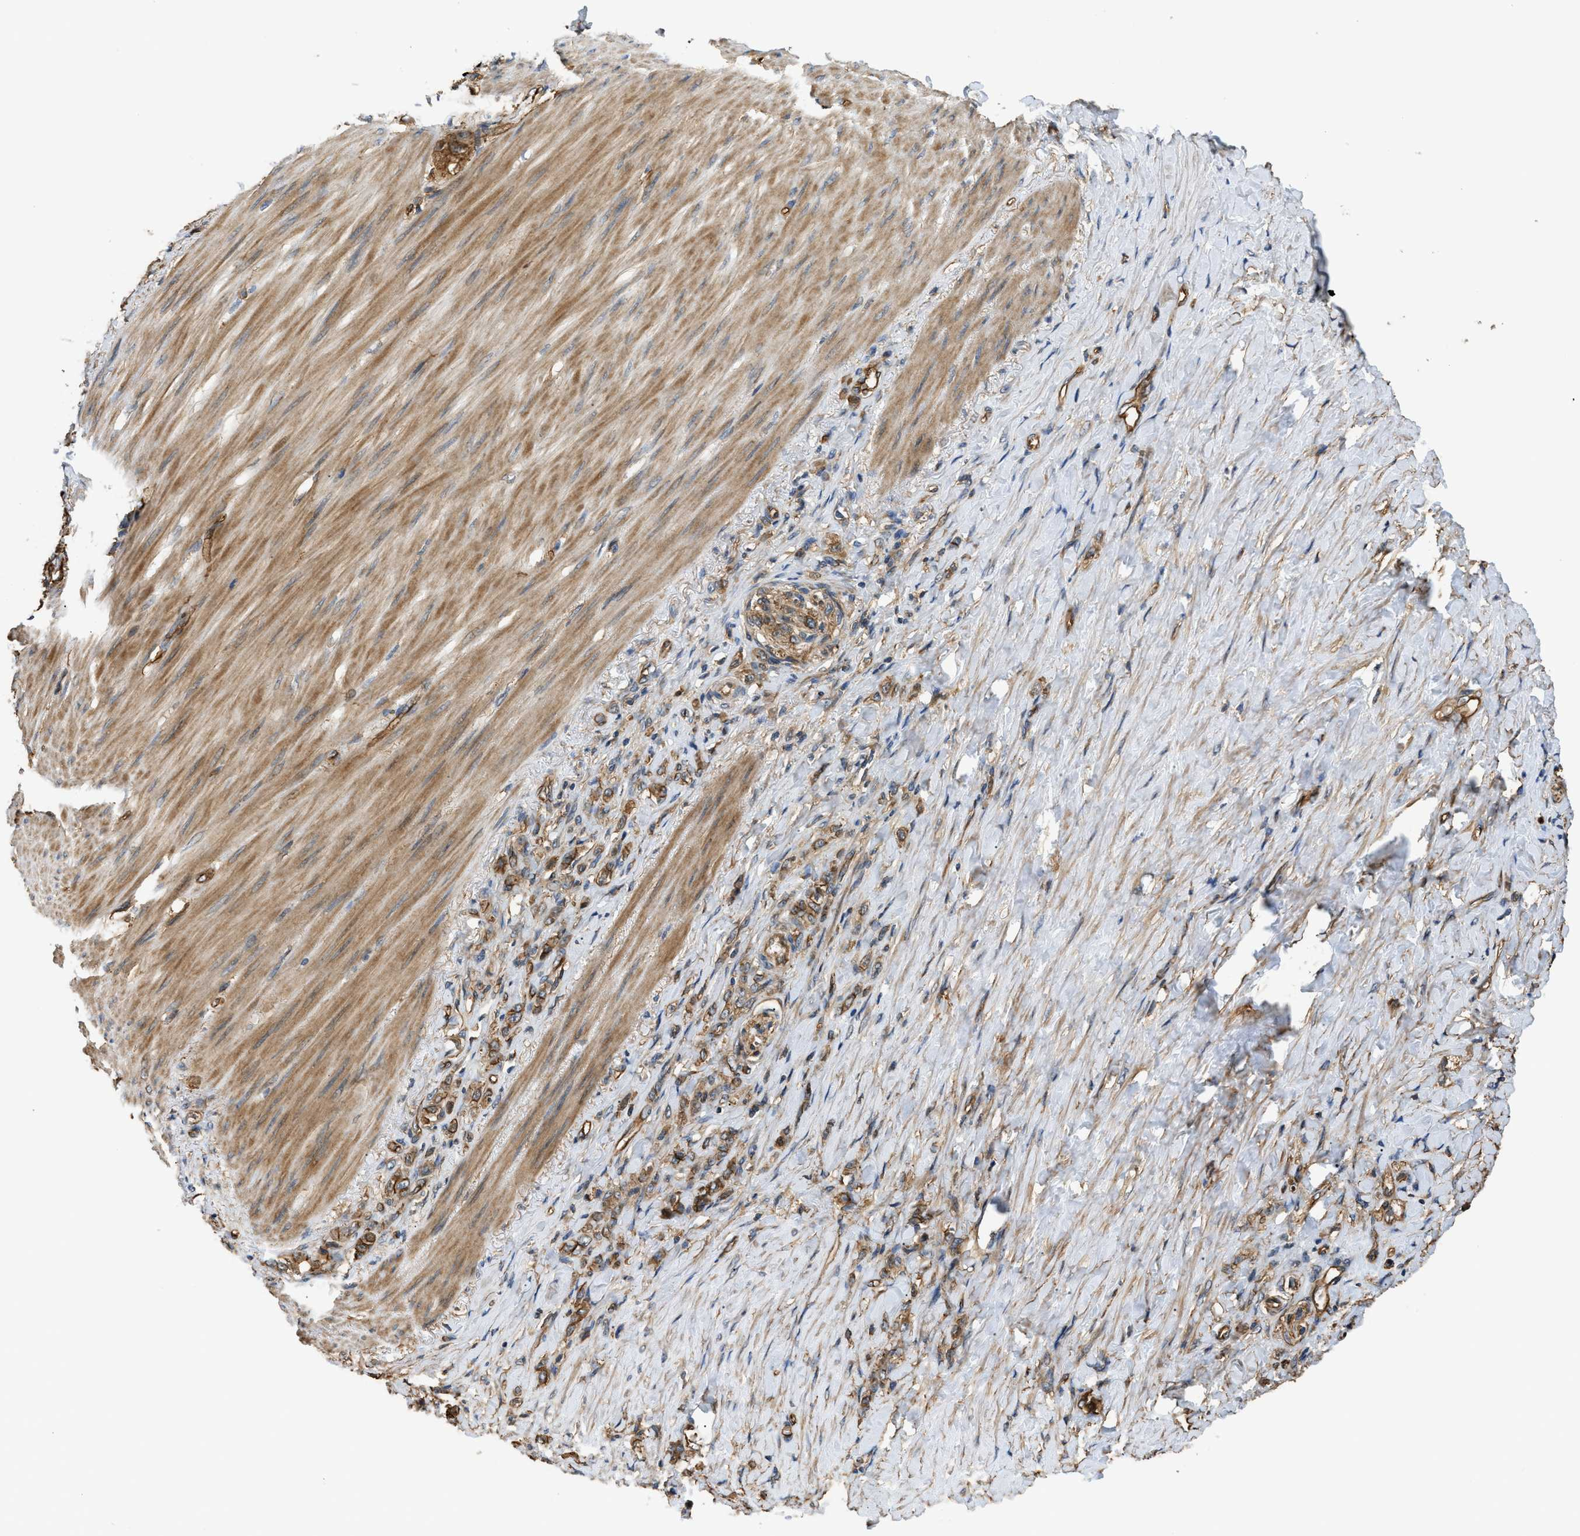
{"staining": {"intensity": "moderate", "quantity": ">75%", "location": "cytoplasmic/membranous"}, "tissue": "stomach cancer", "cell_type": "Tumor cells", "image_type": "cancer", "snomed": [{"axis": "morphology", "description": "Adenocarcinoma, NOS"}, {"axis": "topography", "description": "Stomach"}], "caption": "Tumor cells reveal medium levels of moderate cytoplasmic/membranous staining in about >75% of cells in stomach cancer (adenocarcinoma).", "gene": "DDHD2", "patient": {"sex": "male", "age": 82}}